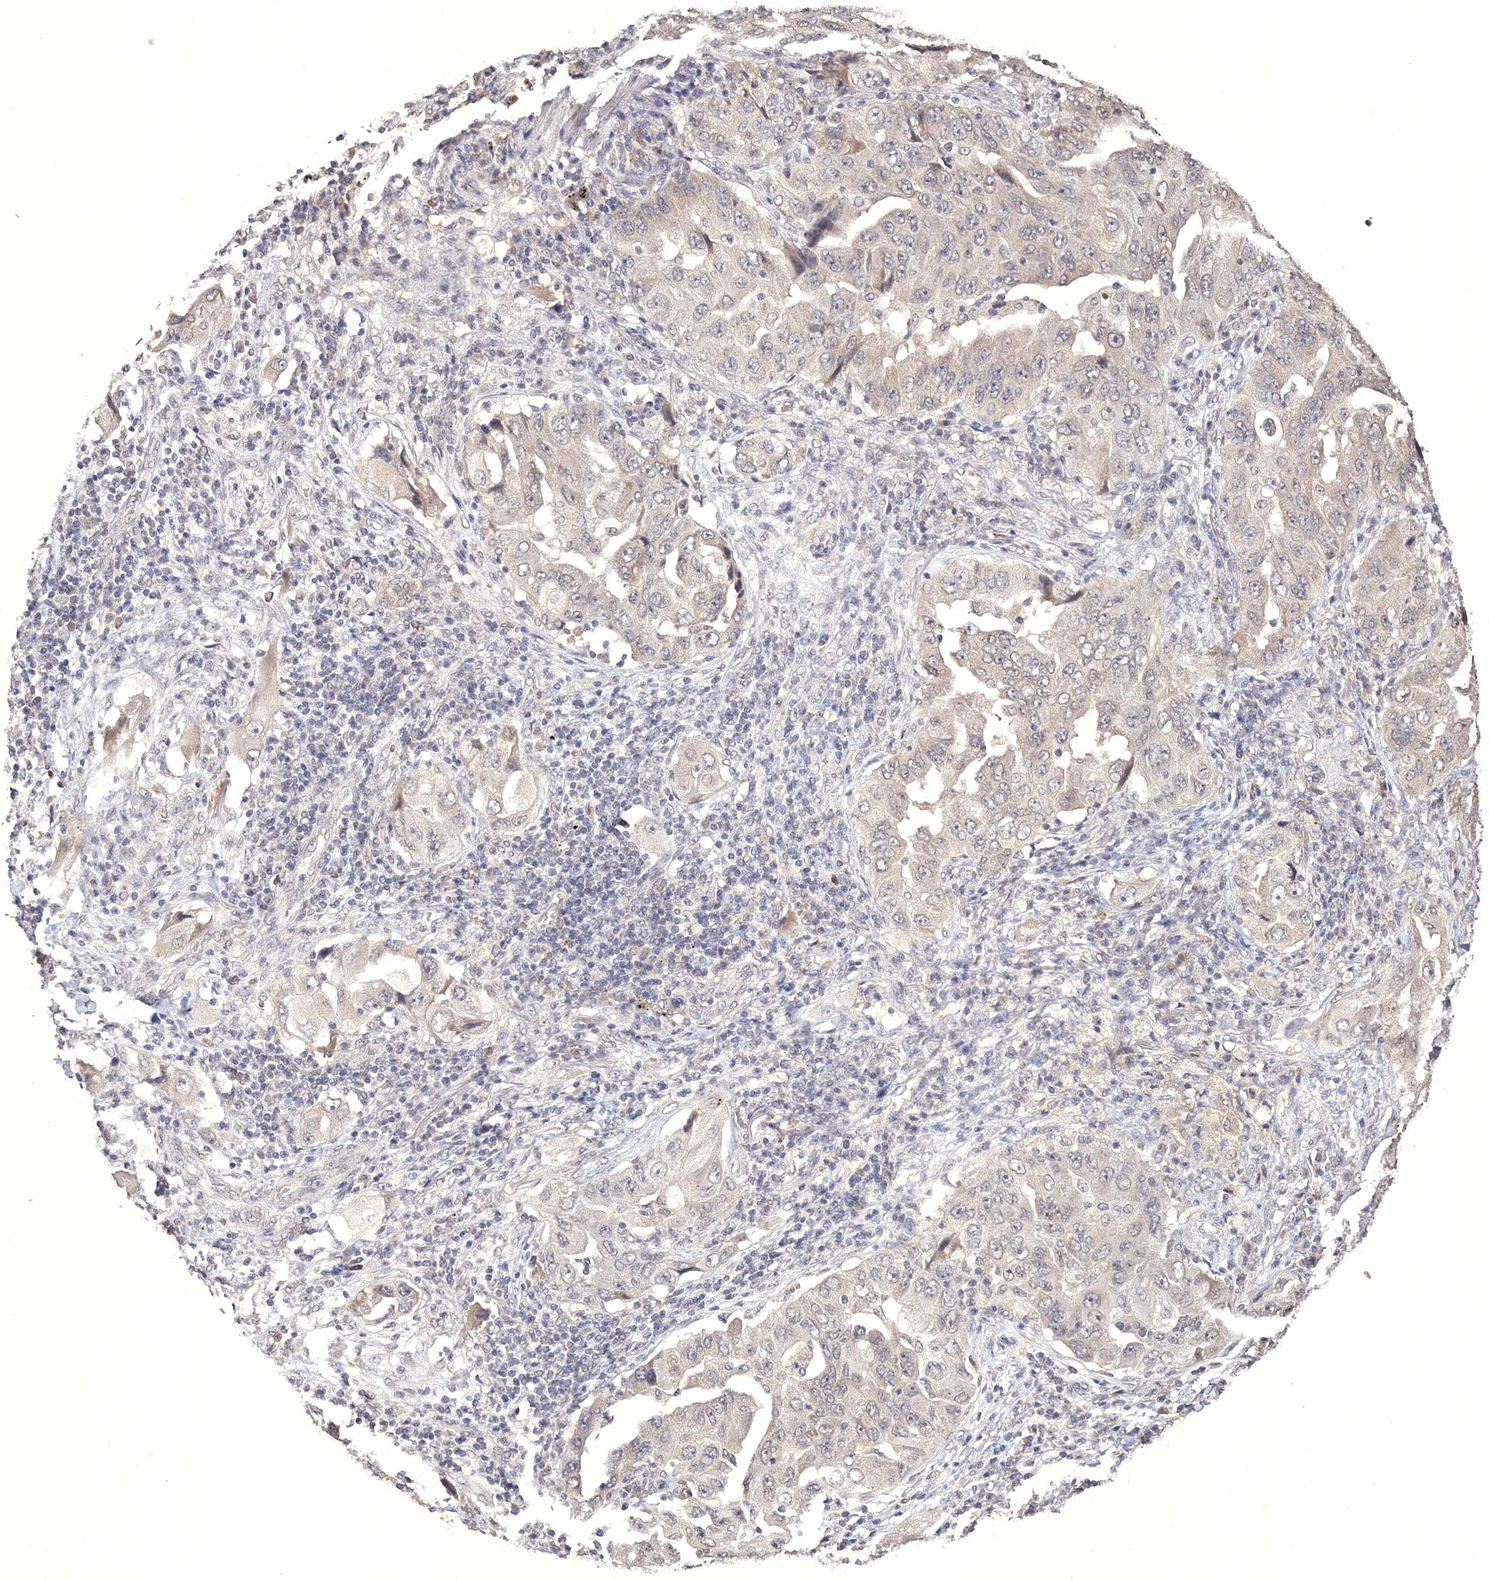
{"staining": {"intensity": "negative", "quantity": "none", "location": "none"}, "tissue": "lung cancer", "cell_type": "Tumor cells", "image_type": "cancer", "snomed": [{"axis": "morphology", "description": "Adenocarcinoma, NOS"}, {"axis": "topography", "description": "Lung"}], "caption": "Immunohistochemistry (IHC) image of neoplastic tissue: lung cancer stained with DAB demonstrates no significant protein expression in tumor cells.", "gene": "GPN1", "patient": {"sex": "female", "age": 65}}